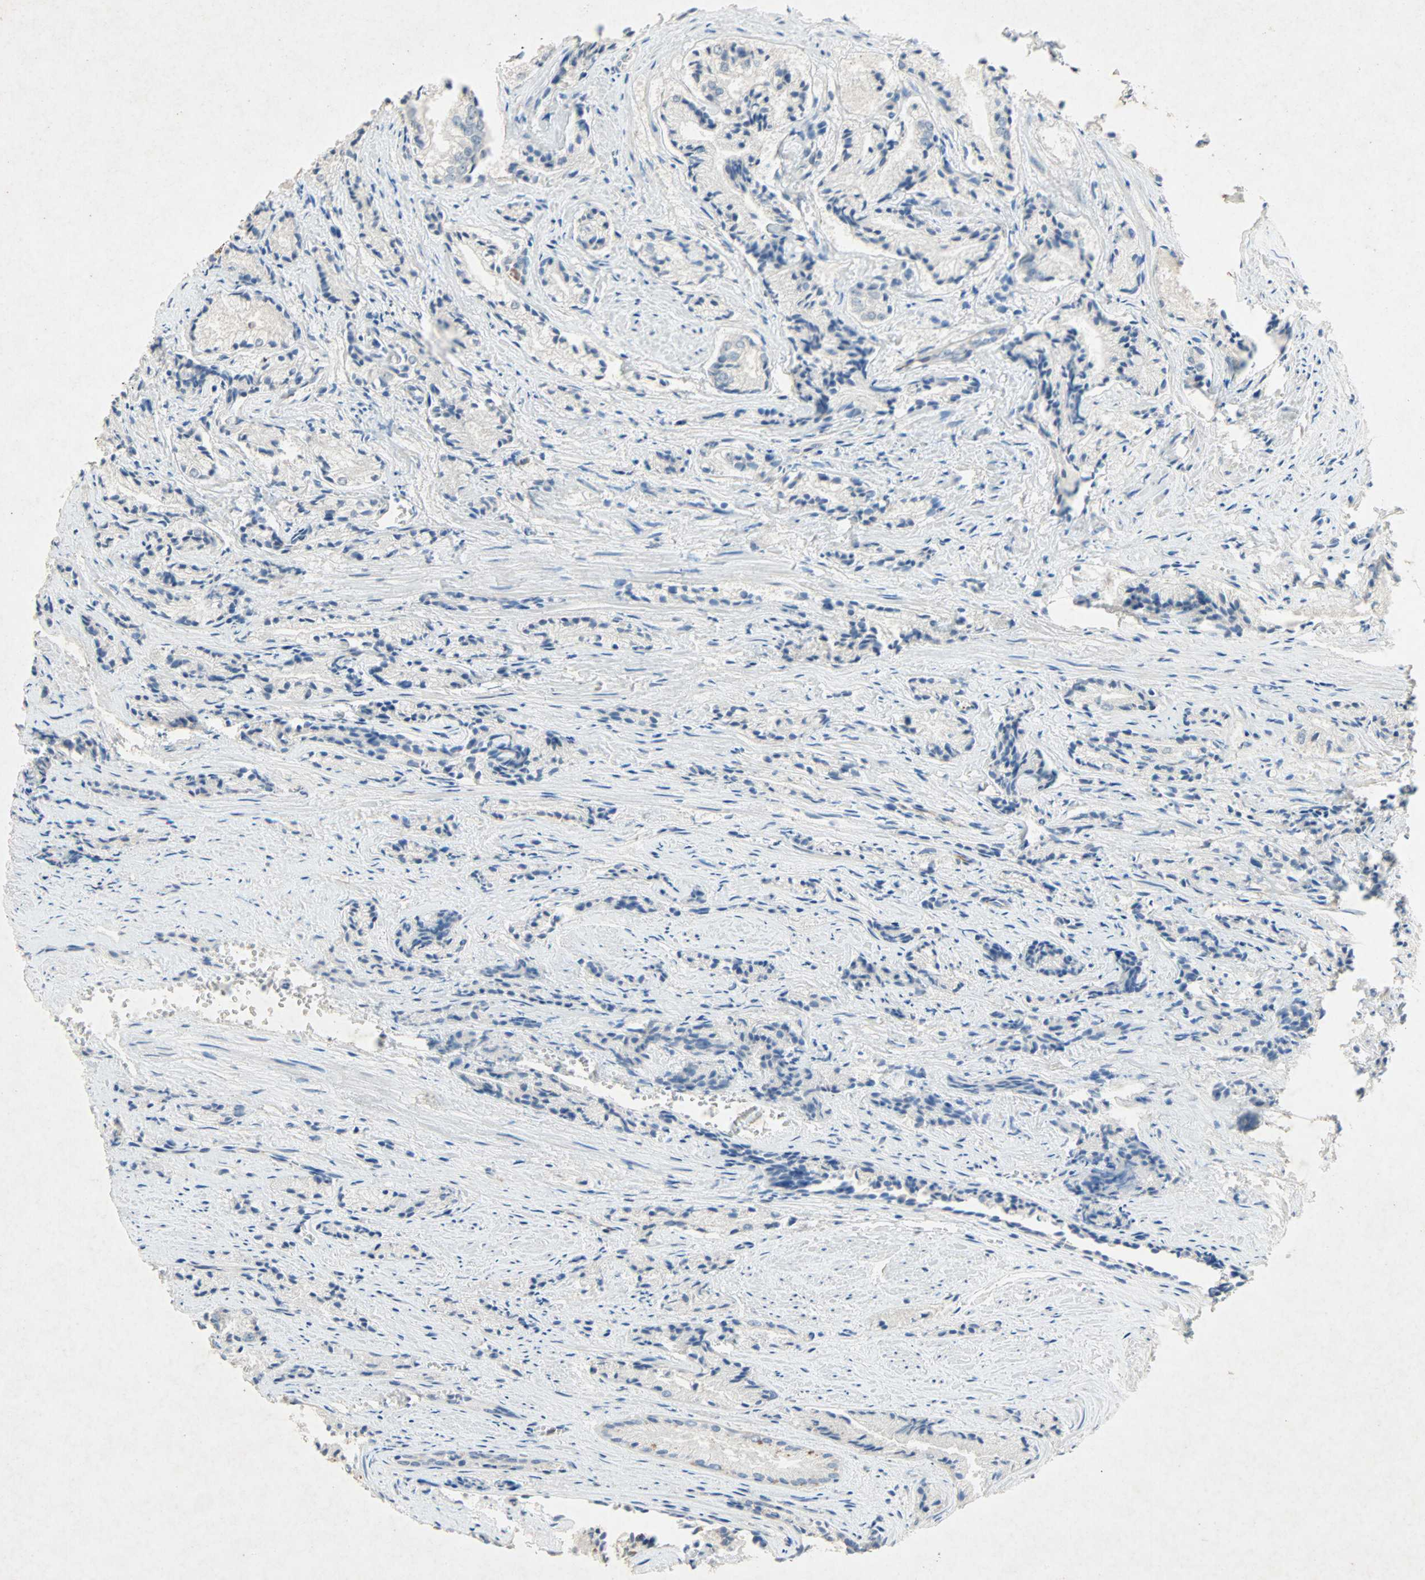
{"staining": {"intensity": "negative", "quantity": "none", "location": "none"}, "tissue": "prostate cancer", "cell_type": "Tumor cells", "image_type": "cancer", "snomed": [{"axis": "morphology", "description": "Adenocarcinoma, Low grade"}, {"axis": "topography", "description": "Prostate"}], "caption": "Immunohistochemistry histopathology image of neoplastic tissue: human prostate cancer (adenocarcinoma (low-grade)) stained with DAB exhibits no significant protein positivity in tumor cells.", "gene": "PCDHB2", "patient": {"sex": "male", "age": 60}}